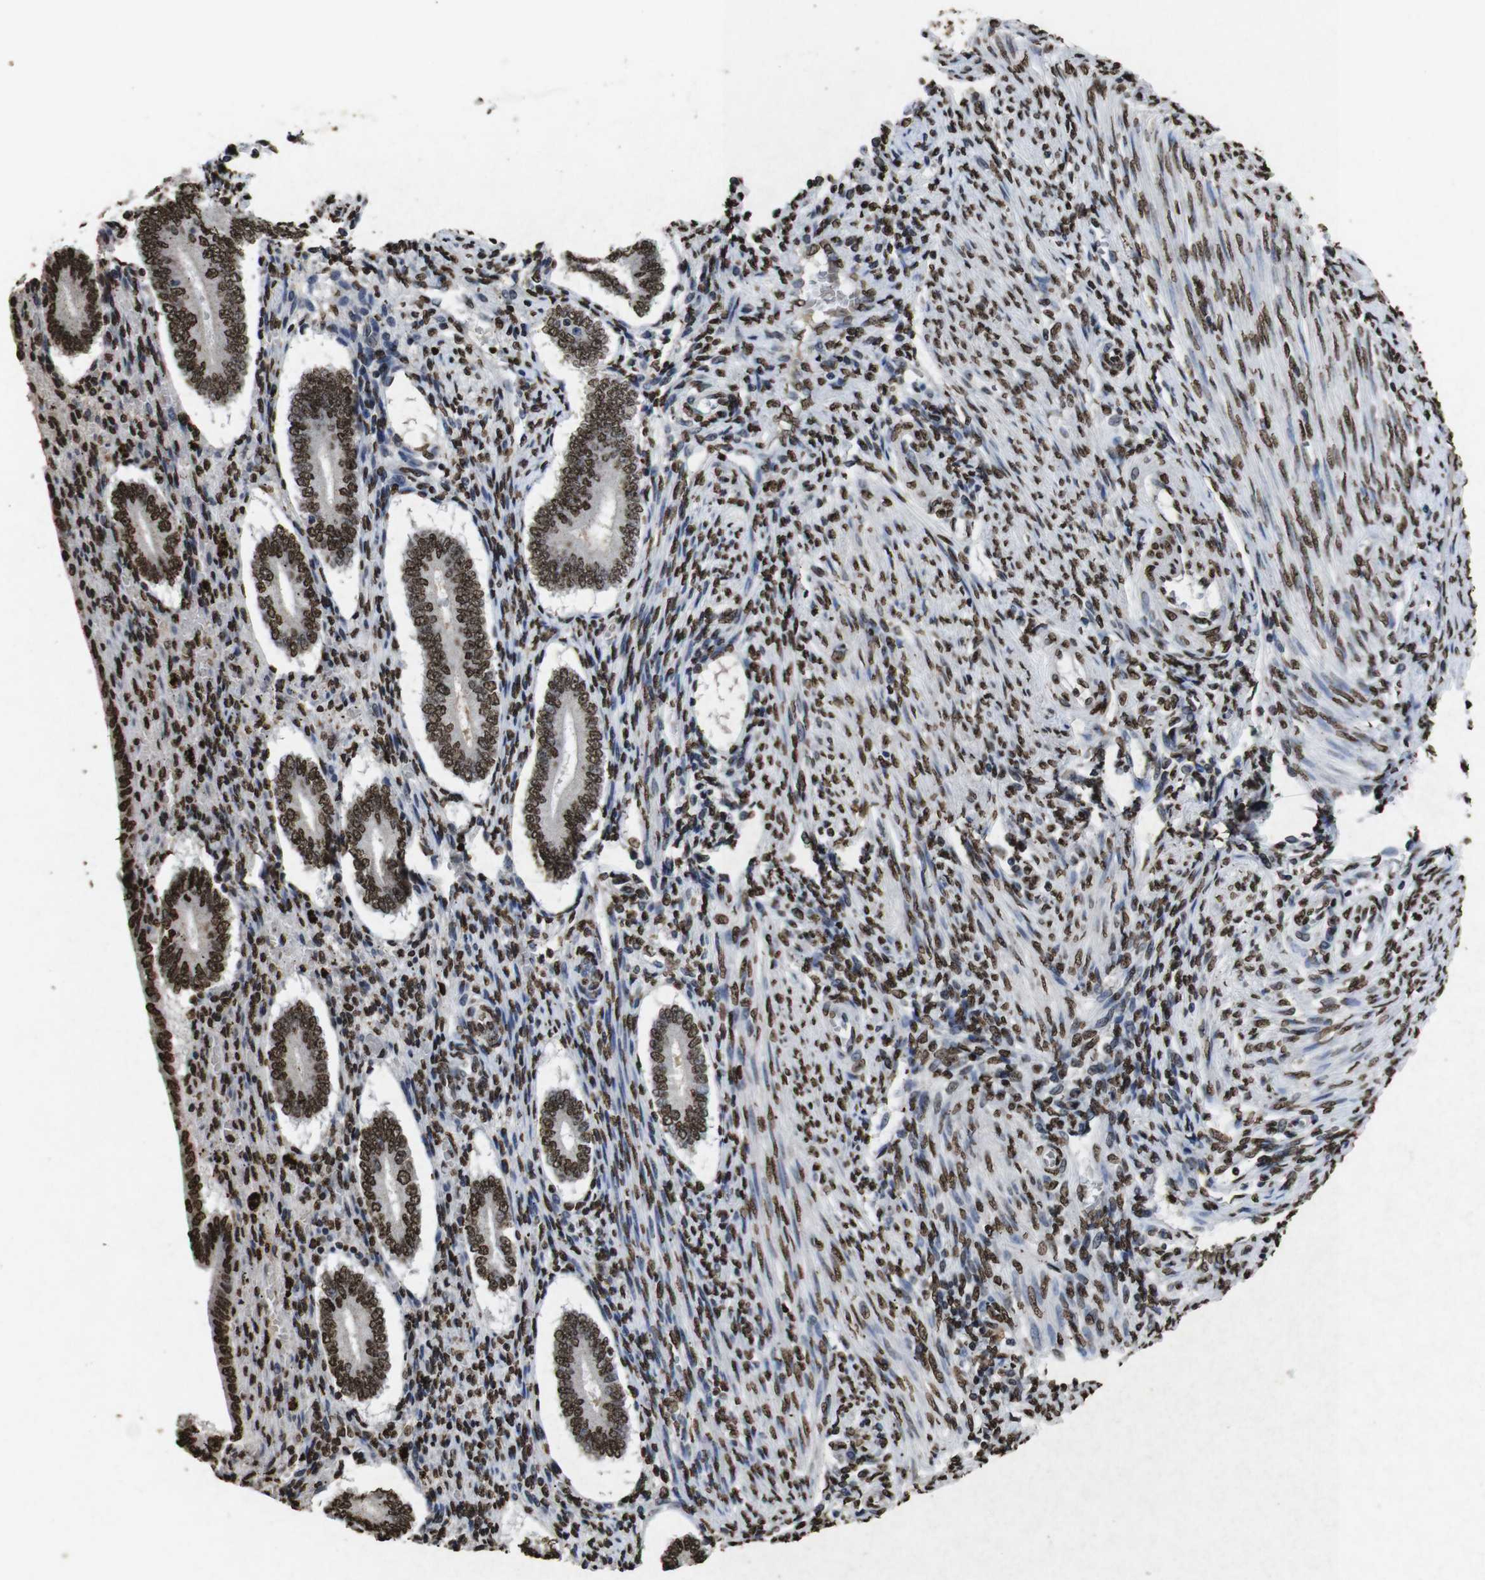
{"staining": {"intensity": "strong", "quantity": ">75%", "location": "nuclear"}, "tissue": "endometrium", "cell_type": "Cells in endometrial stroma", "image_type": "normal", "snomed": [{"axis": "morphology", "description": "Normal tissue, NOS"}, {"axis": "topography", "description": "Endometrium"}], "caption": "Cells in endometrial stroma reveal strong nuclear expression in approximately >75% of cells in normal endometrium. (Brightfield microscopy of DAB IHC at high magnification).", "gene": "MDM2", "patient": {"sex": "female", "age": 42}}